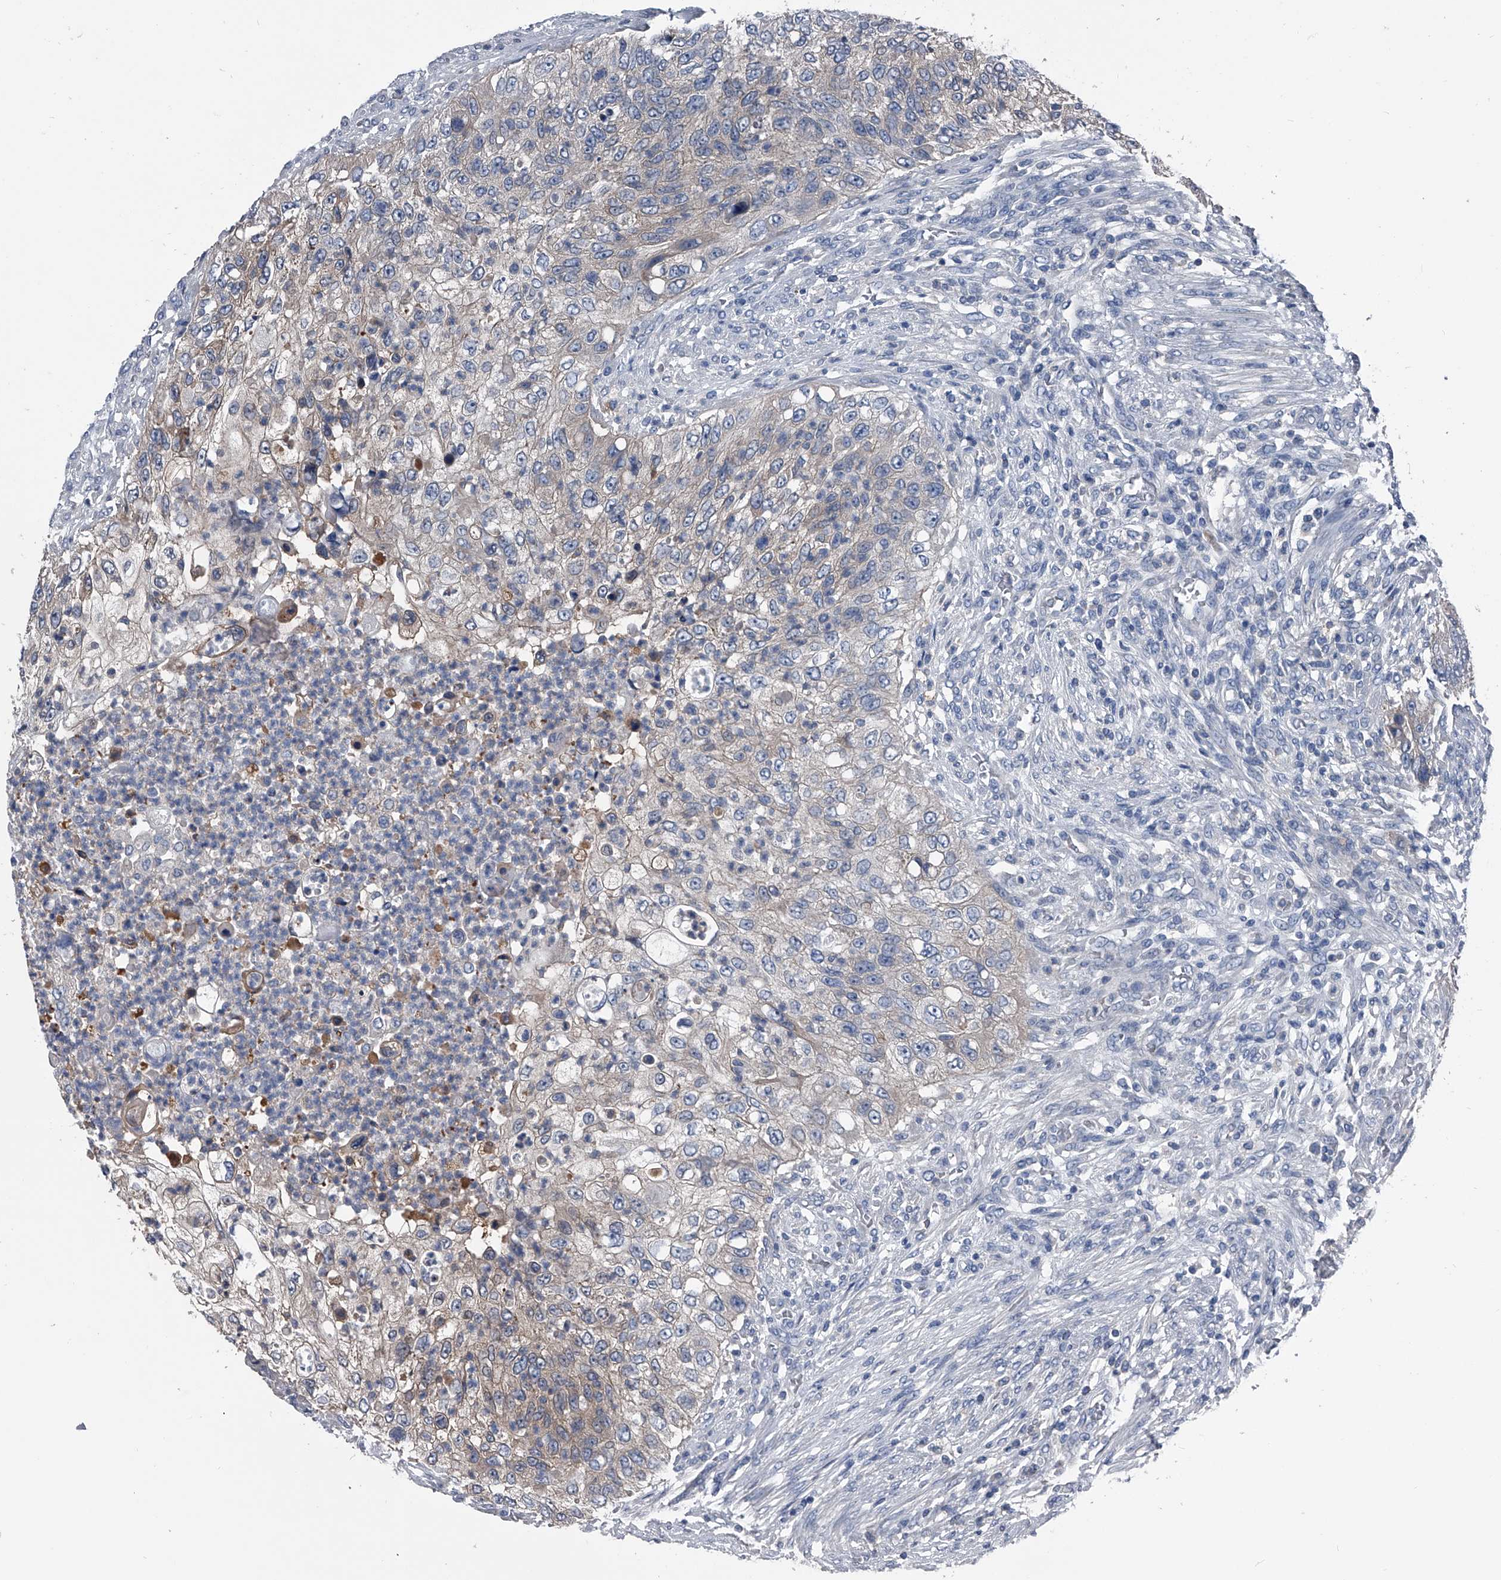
{"staining": {"intensity": "weak", "quantity": "25%-75%", "location": "cytoplasmic/membranous"}, "tissue": "urothelial cancer", "cell_type": "Tumor cells", "image_type": "cancer", "snomed": [{"axis": "morphology", "description": "Urothelial carcinoma, High grade"}, {"axis": "topography", "description": "Urinary bladder"}], "caption": "Brown immunohistochemical staining in human urothelial cancer shows weak cytoplasmic/membranous staining in about 25%-75% of tumor cells.", "gene": "KIF13A", "patient": {"sex": "female", "age": 60}}